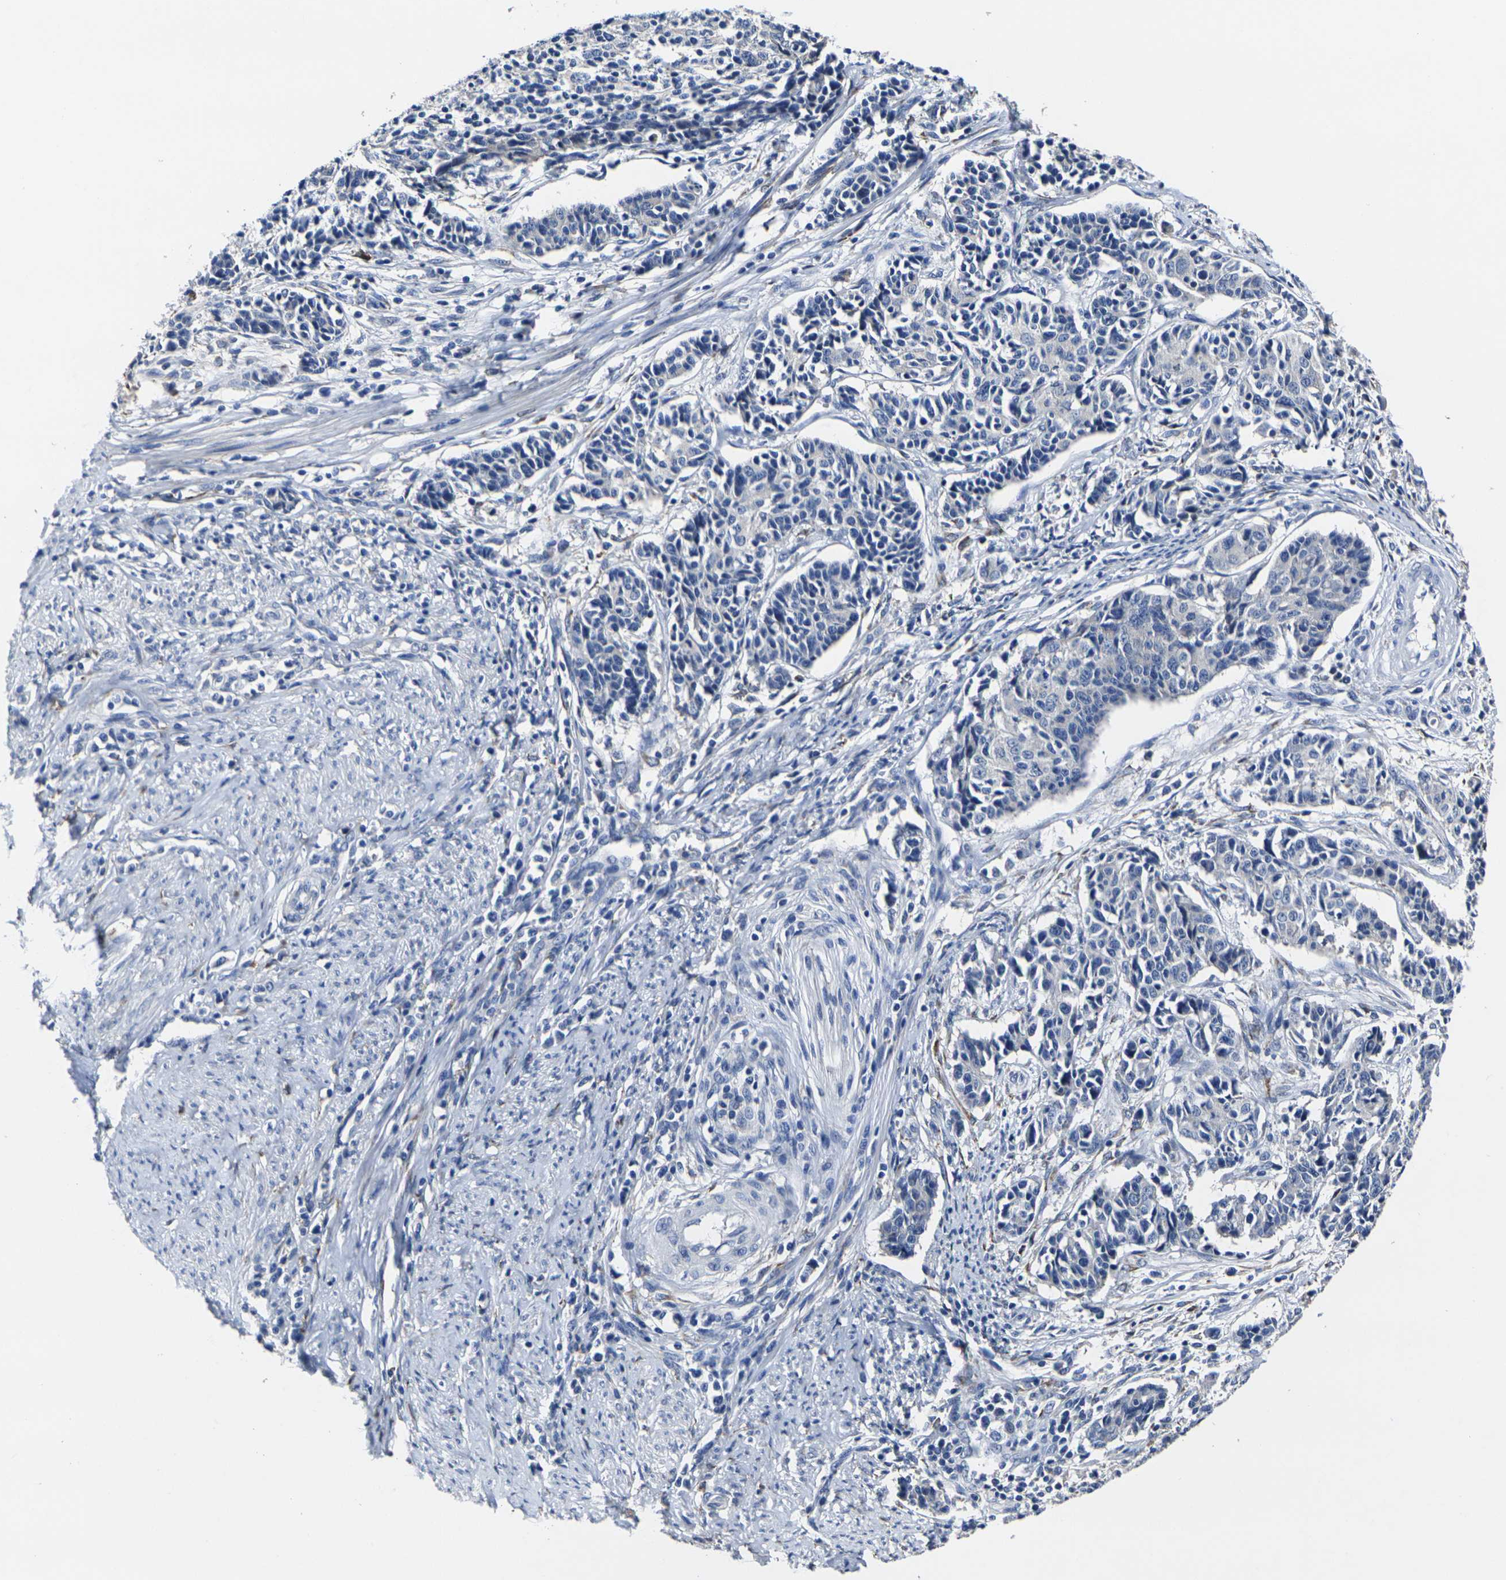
{"staining": {"intensity": "negative", "quantity": "none", "location": "none"}, "tissue": "cervical cancer", "cell_type": "Tumor cells", "image_type": "cancer", "snomed": [{"axis": "morphology", "description": "Normal tissue, NOS"}, {"axis": "morphology", "description": "Squamous cell carcinoma, NOS"}, {"axis": "topography", "description": "Cervix"}], "caption": "Squamous cell carcinoma (cervical) stained for a protein using immunohistochemistry (IHC) exhibits no positivity tumor cells.", "gene": "CYP2C8", "patient": {"sex": "female", "age": 35}}